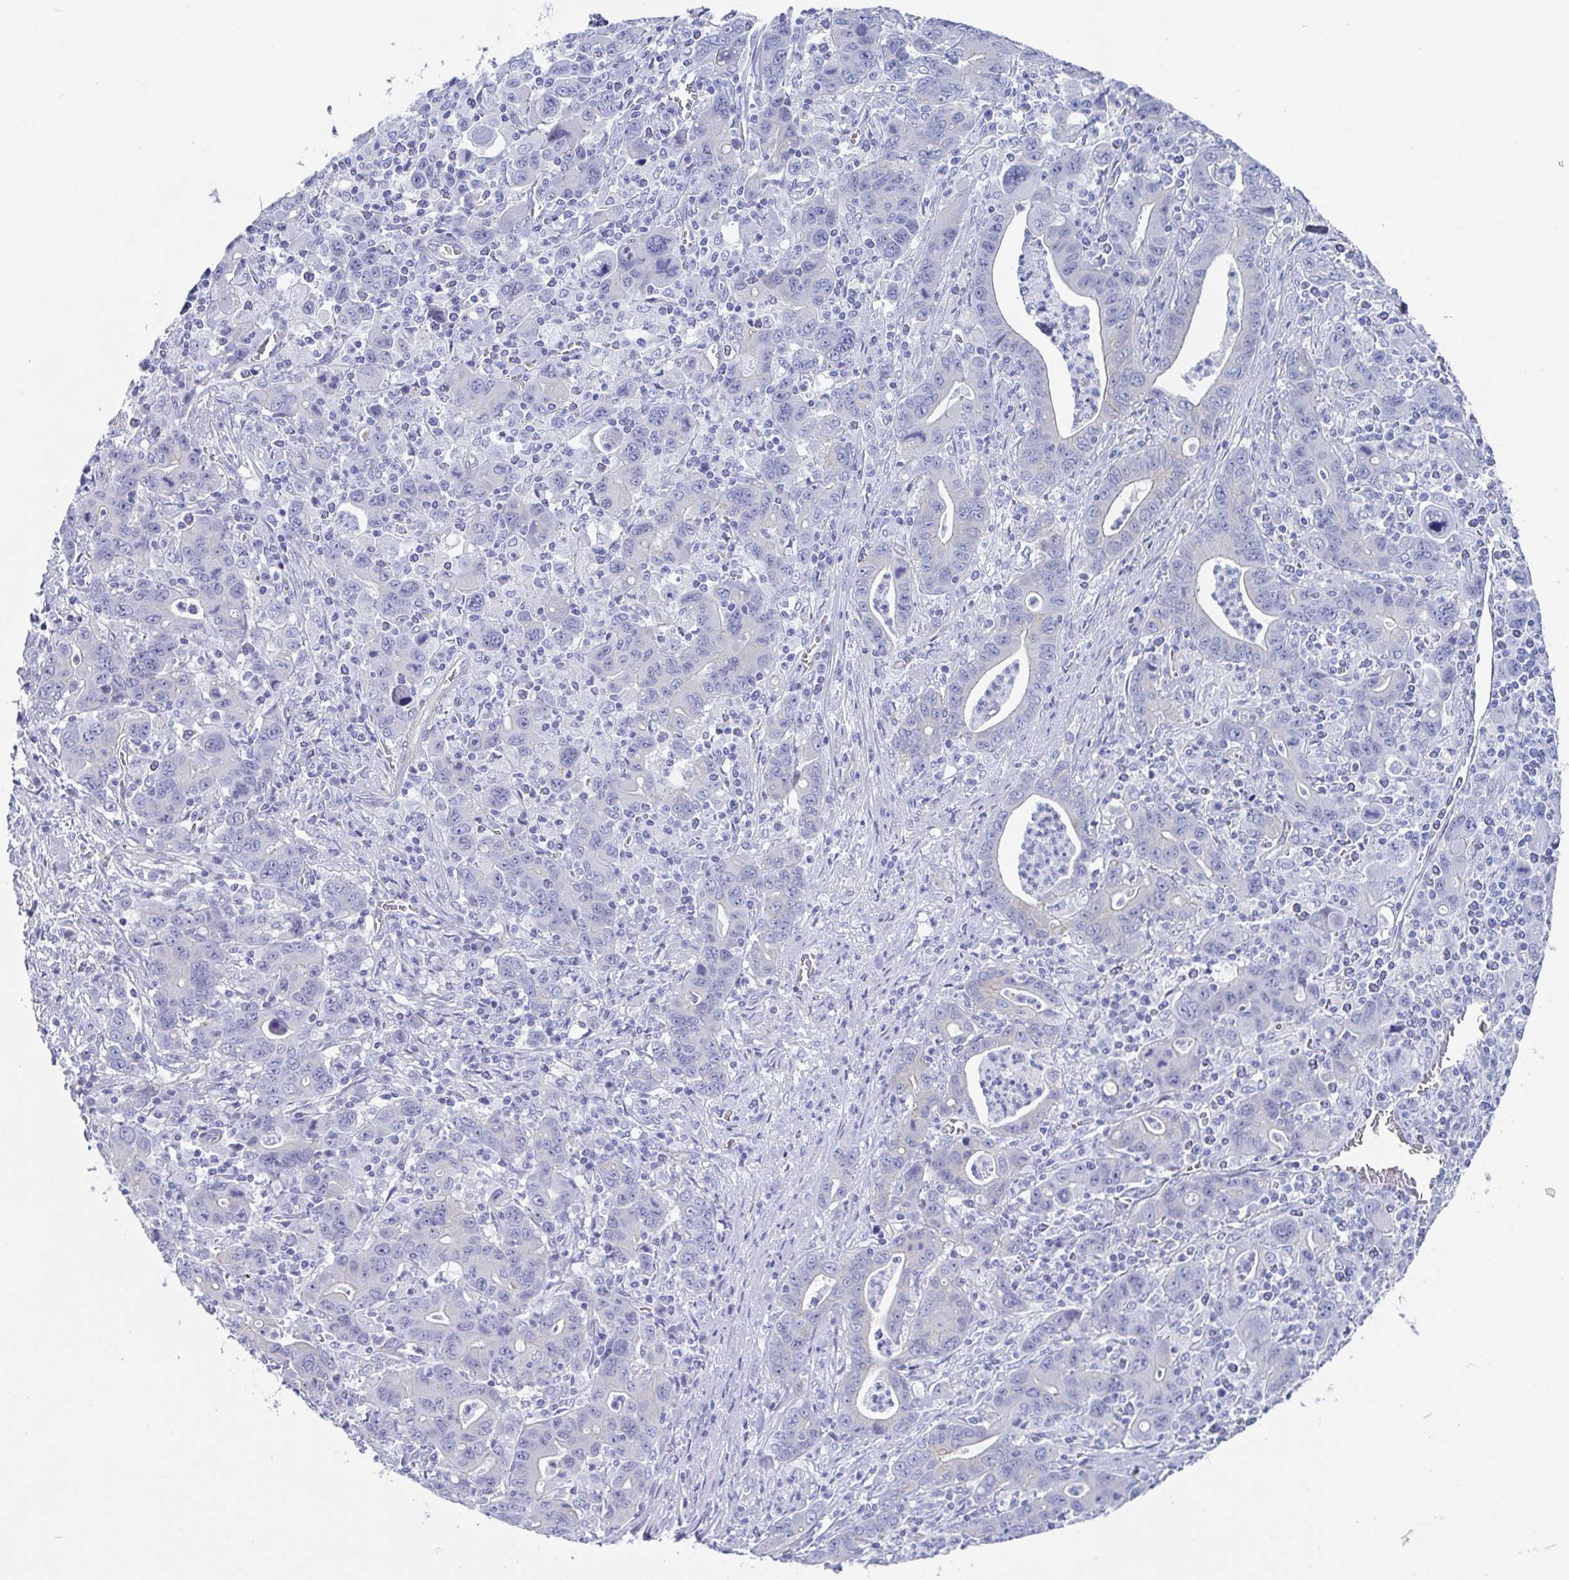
{"staining": {"intensity": "negative", "quantity": "none", "location": "none"}, "tissue": "stomach cancer", "cell_type": "Tumor cells", "image_type": "cancer", "snomed": [{"axis": "morphology", "description": "Adenocarcinoma, NOS"}, {"axis": "topography", "description": "Stomach, upper"}], "caption": "Tumor cells show no significant positivity in stomach cancer (adenocarcinoma). Nuclei are stained in blue.", "gene": "DYNC1I1", "patient": {"sex": "male", "age": 69}}